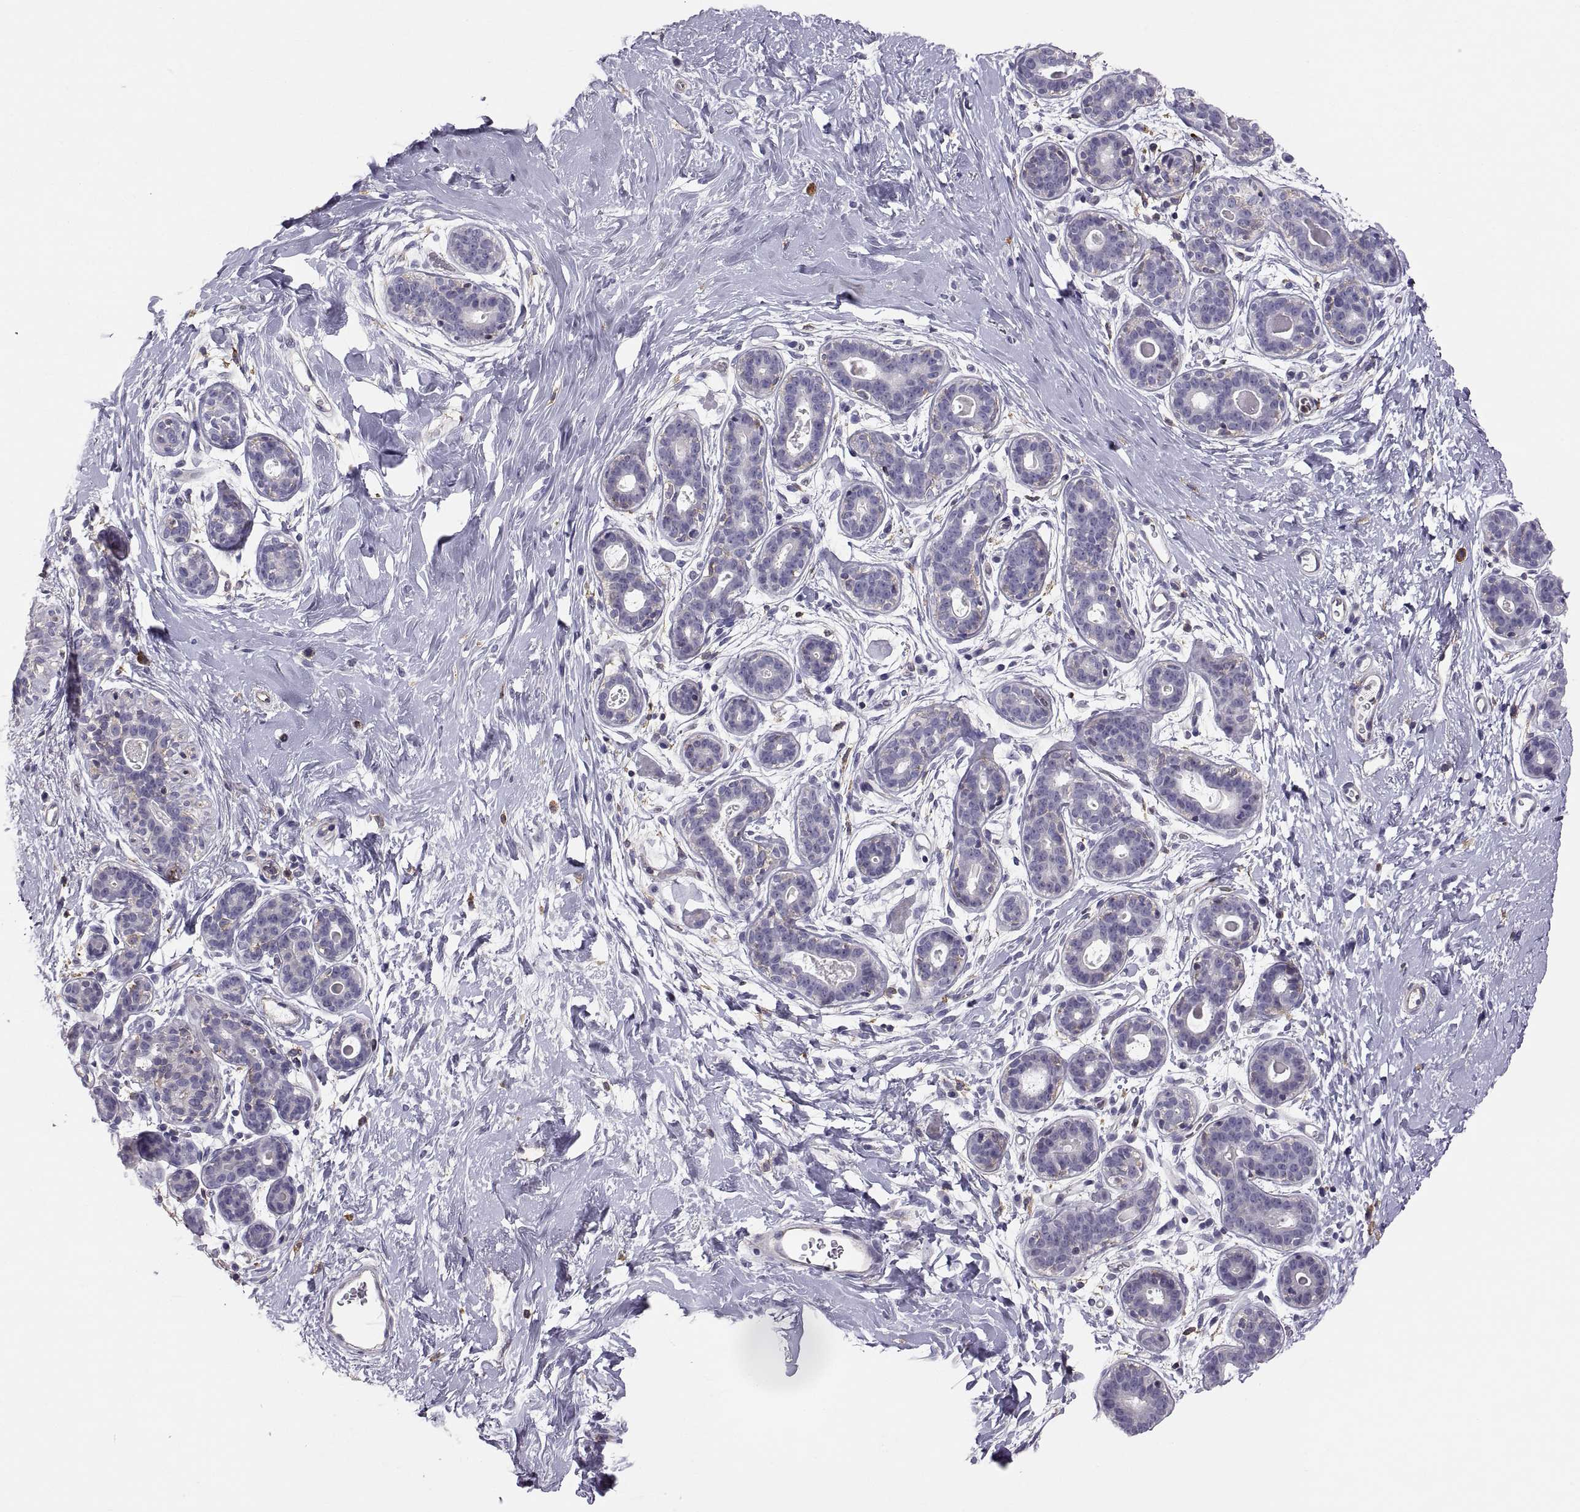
{"staining": {"intensity": "negative", "quantity": "none", "location": "none"}, "tissue": "breast", "cell_type": "Adipocytes", "image_type": "normal", "snomed": [{"axis": "morphology", "description": "Normal tissue, NOS"}, {"axis": "topography", "description": "Breast"}], "caption": "This is an IHC image of normal human breast. There is no staining in adipocytes.", "gene": "RALB", "patient": {"sex": "female", "age": 43}}